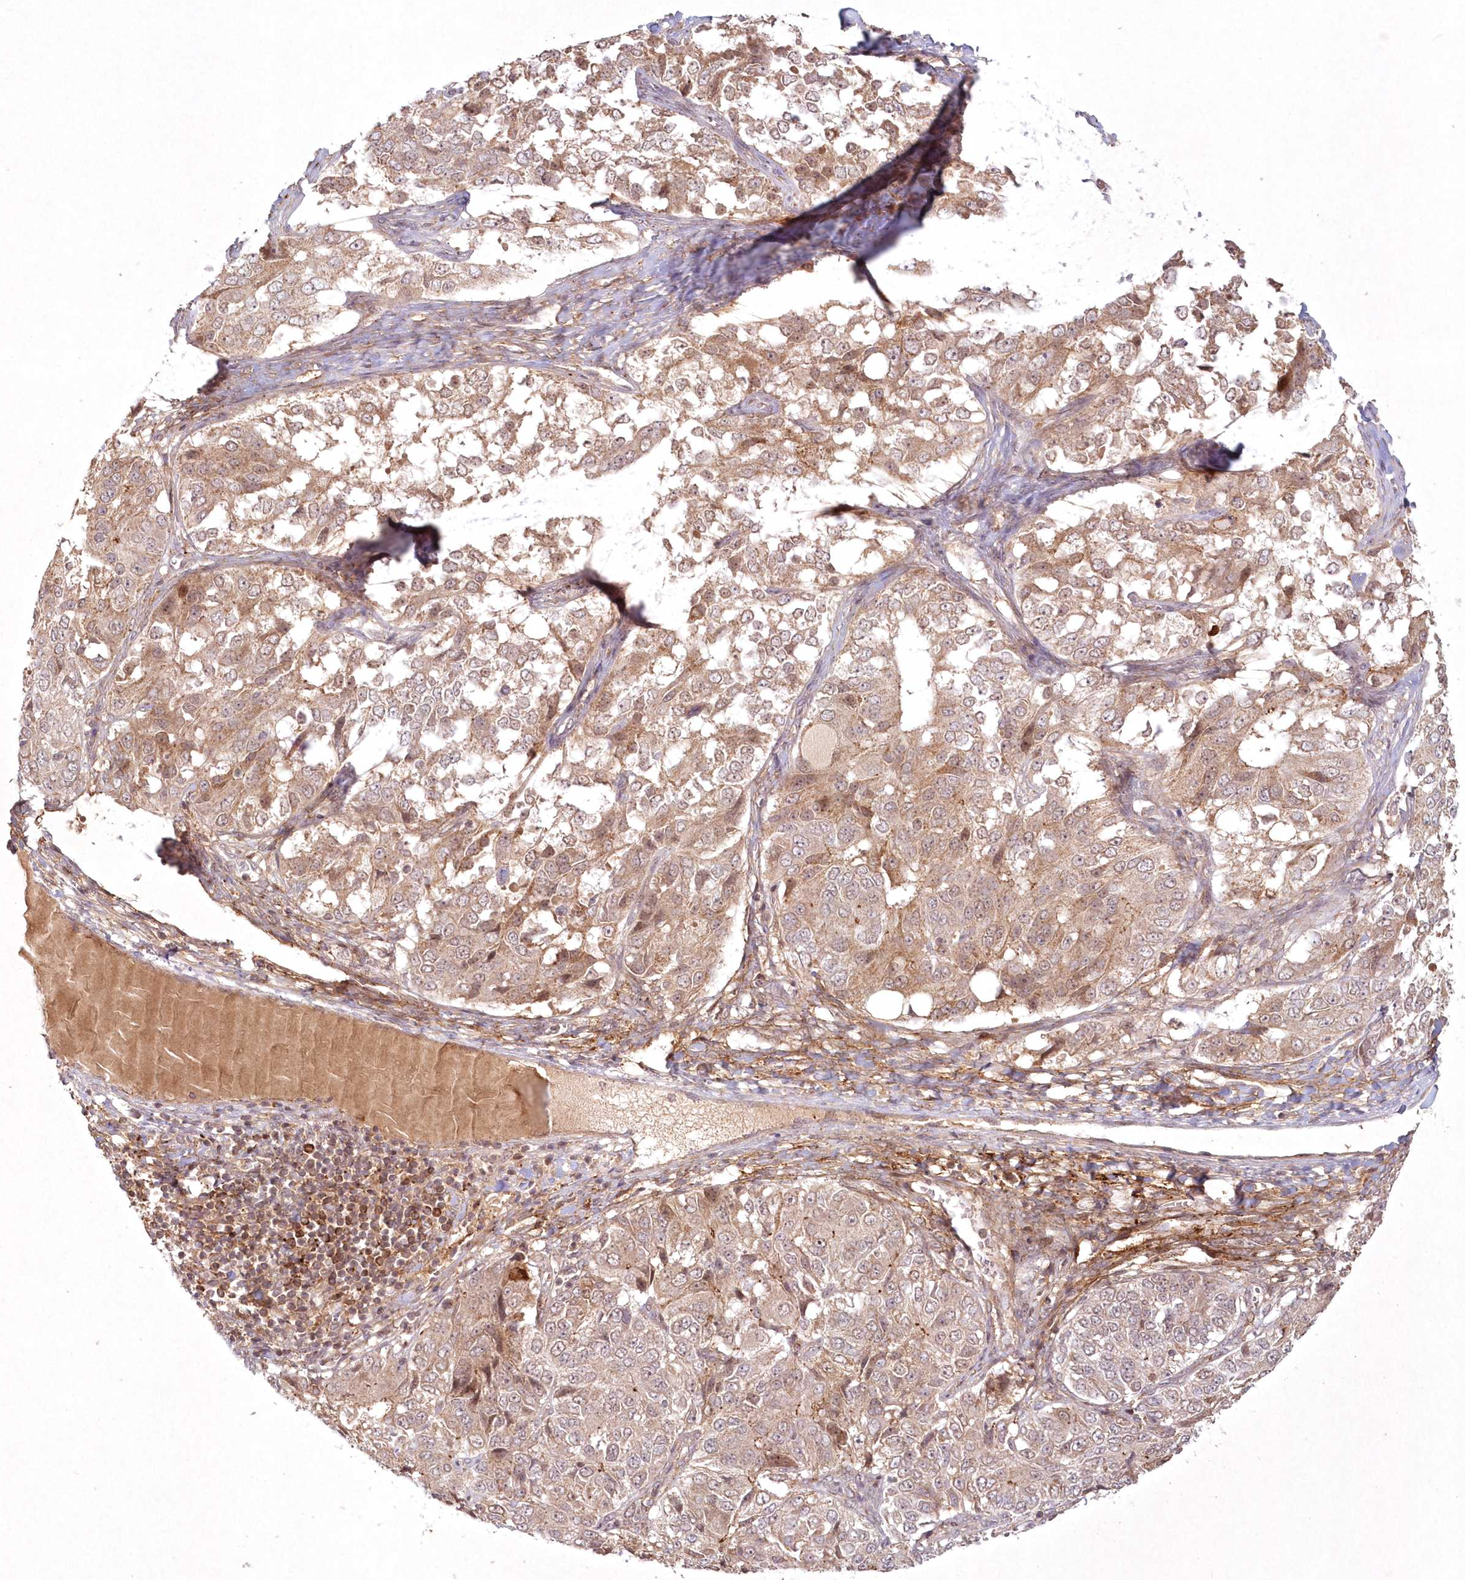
{"staining": {"intensity": "moderate", "quantity": "25%-75%", "location": "cytoplasmic/membranous"}, "tissue": "ovarian cancer", "cell_type": "Tumor cells", "image_type": "cancer", "snomed": [{"axis": "morphology", "description": "Carcinoma, endometroid"}, {"axis": "topography", "description": "Ovary"}], "caption": "A high-resolution histopathology image shows IHC staining of endometroid carcinoma (ovarian), which displays moderate cytoplasmic/membranous staining in approximately 25%-75% of tumor cells. (DAB IHC, brown staining for protein, blue staining for nuclei).", "gene": "TOGARAM2", "patient": {"sex": "female", "age": 51}}